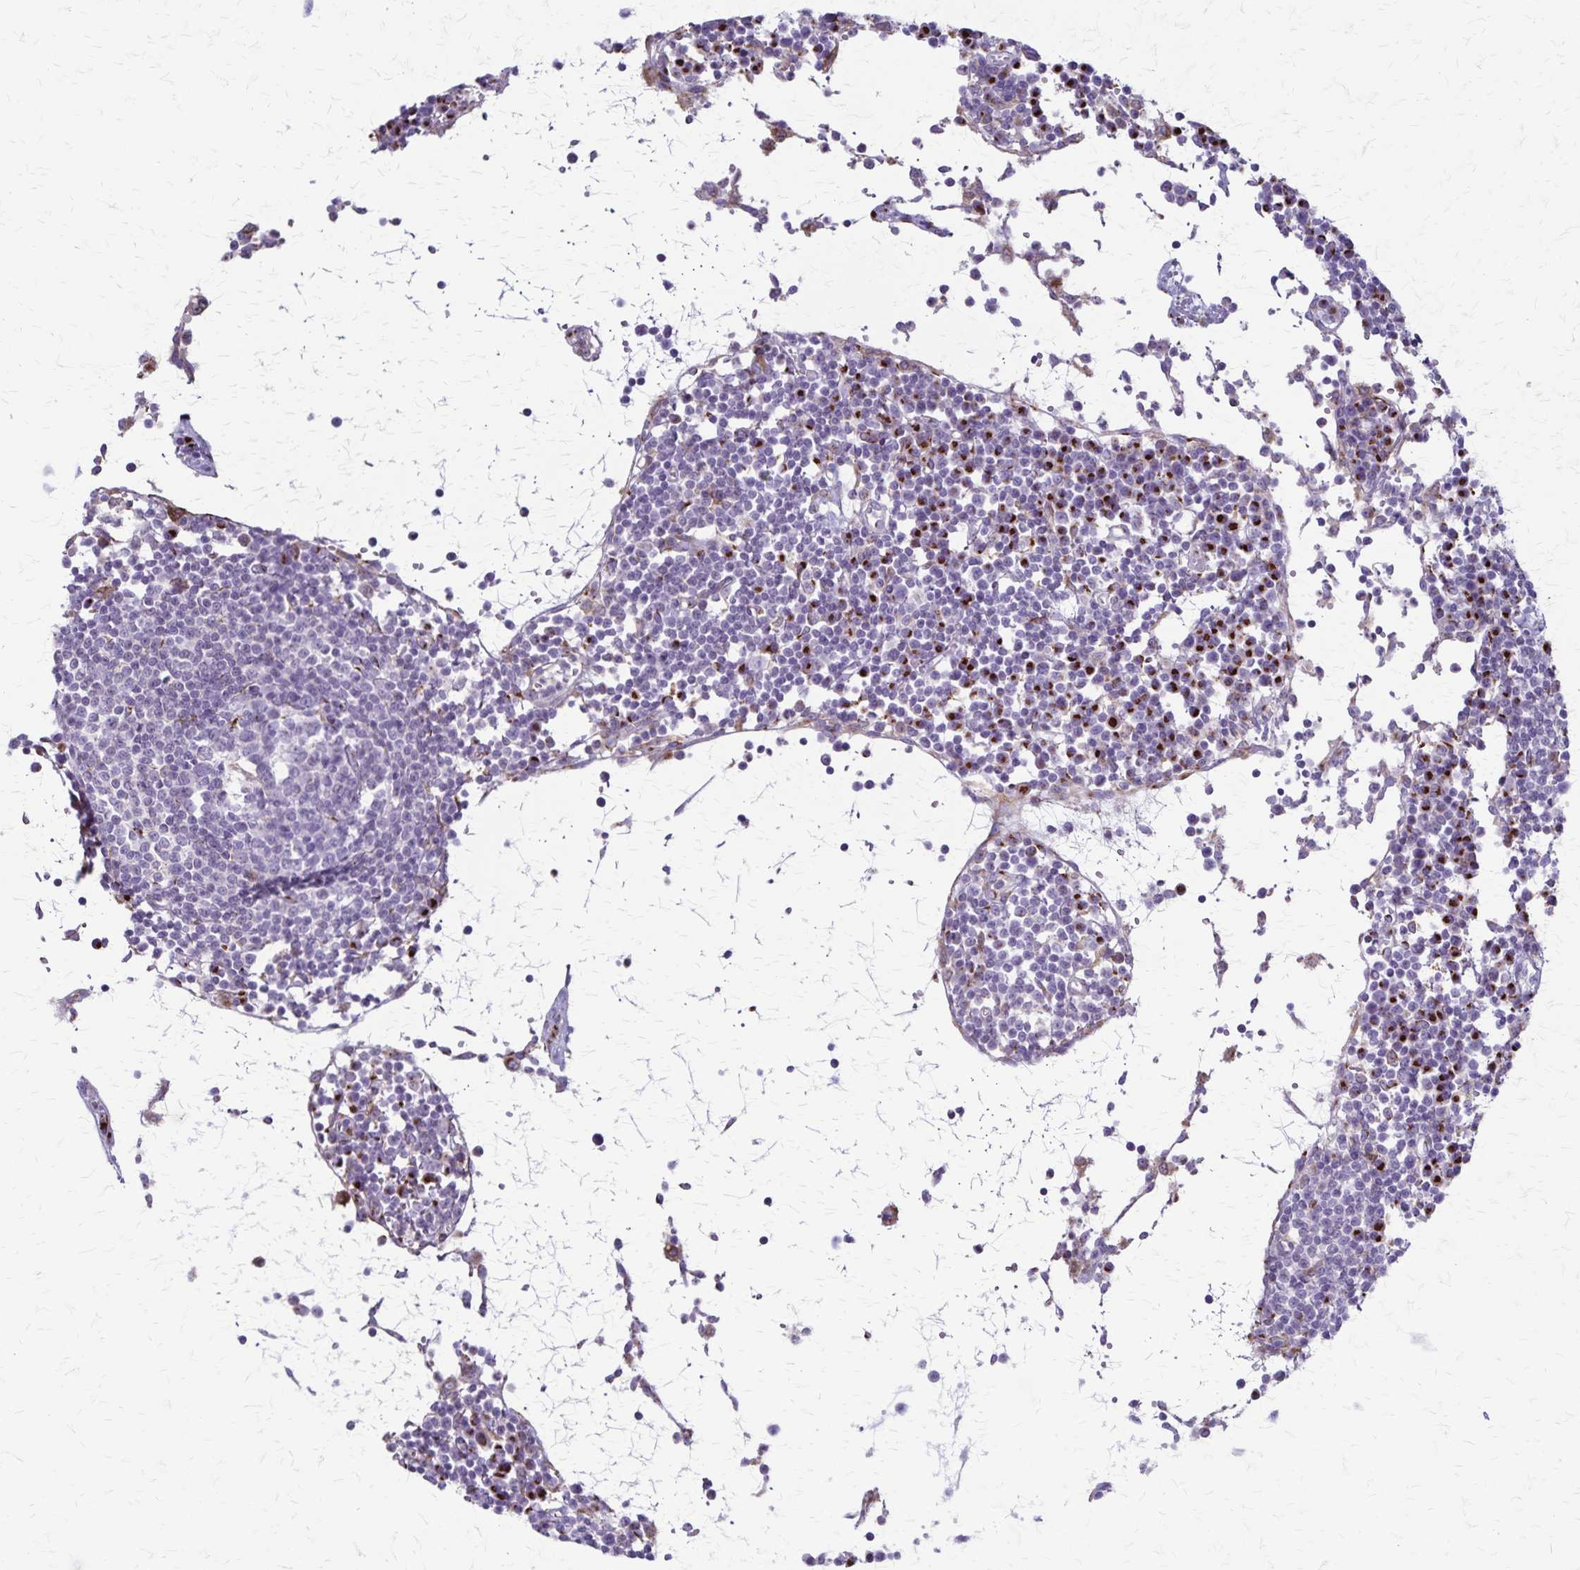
{"staining": {"intensity": "moderate", "quantity": "<25%", "location": "cytoplasmic/membranous"}, "tissue": "lymph node", "cell_type": "Germinal center cells", "image_type": "normal", "snomed": [{"axis": "morphology", "description": "Normal tissue, NOS"}, {"axis": "topography", "description": "Lymph node"}], "caption": "Normal lymph node reveals moderate cytoplasmic/membranous positivity in about <25% of germinal center cells, visualized by immunohistochemistry.", "gene": "MCFD2", "patient": {"sex": "female", "age": 78}}